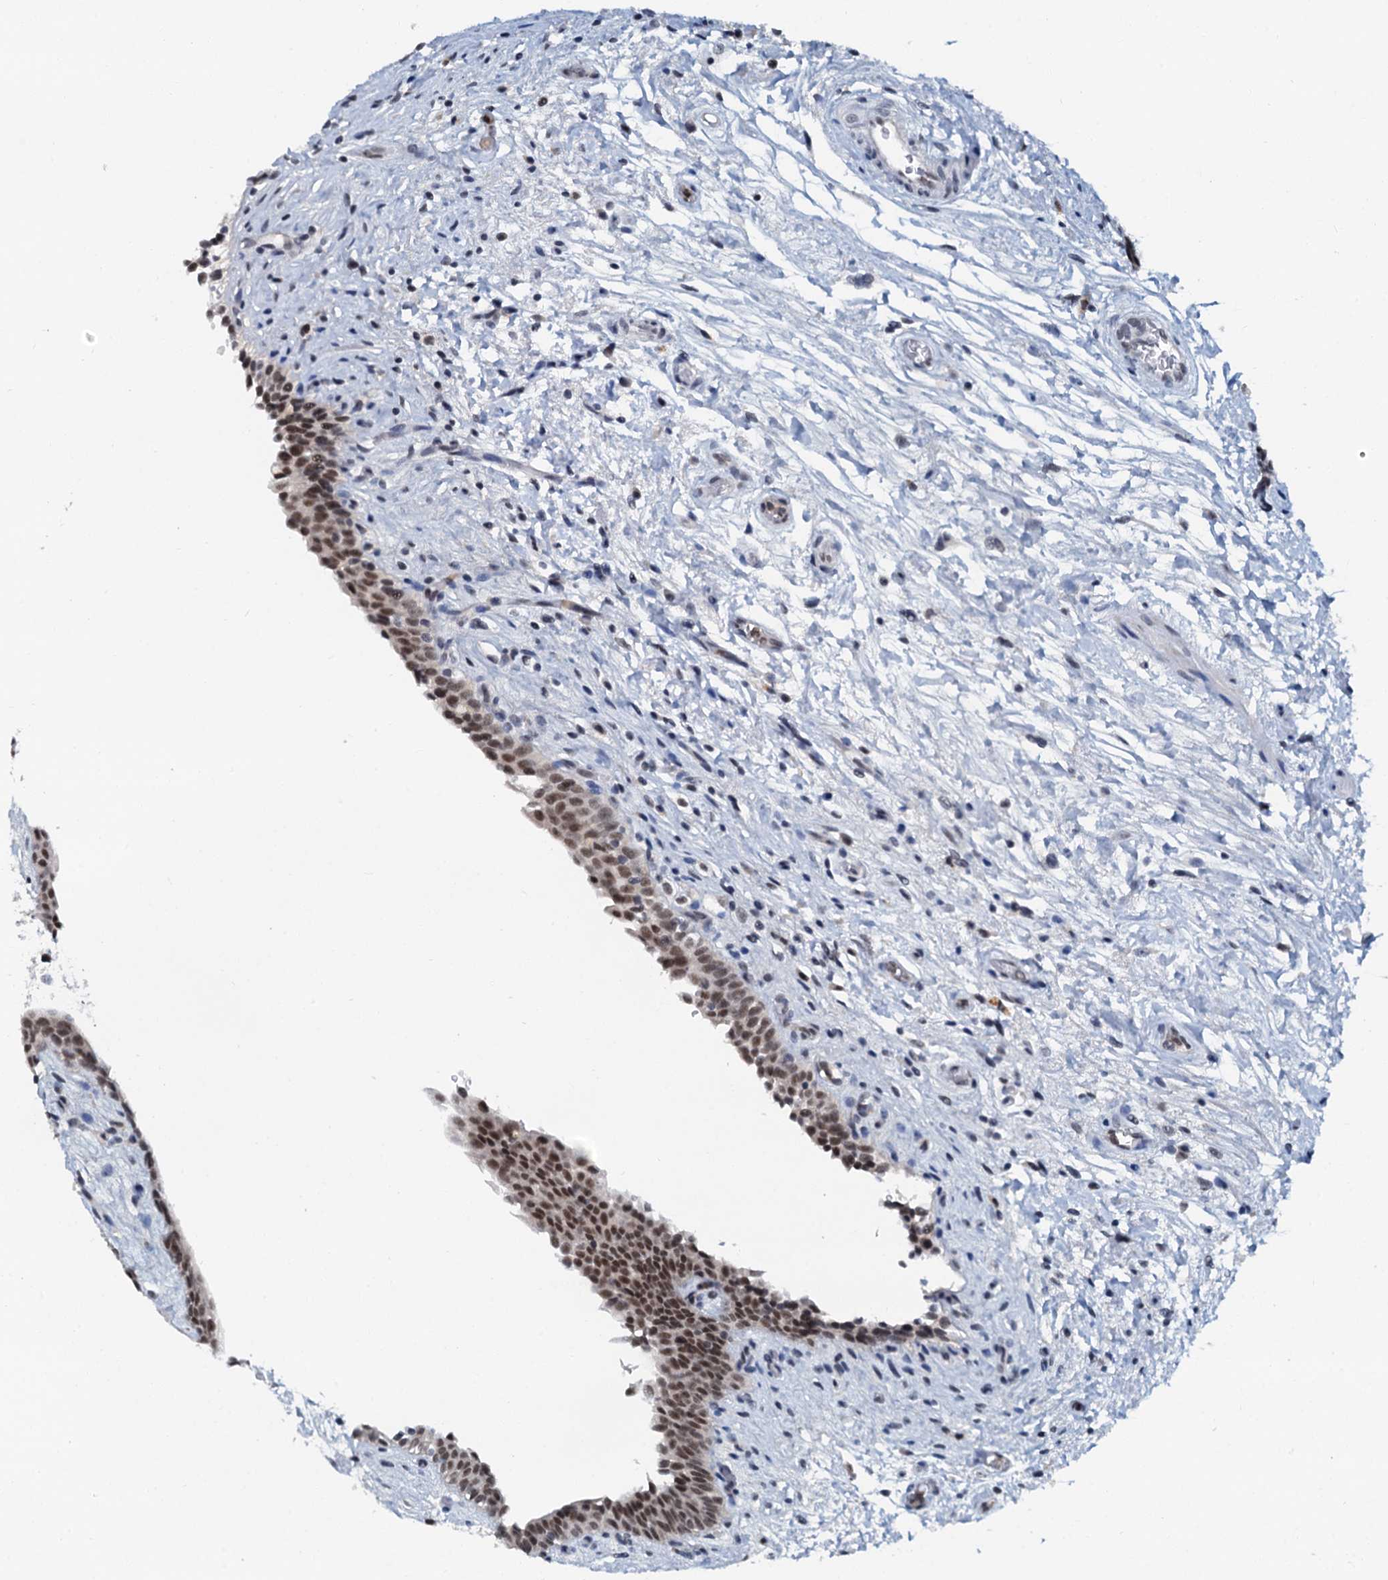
{"staining": {"intensity": "moderate", "quantity": ">75%", "location": "nuclear"}, "tissue": "urinary bladder", "cell_type": "Urothelial cells", "image_type": "normal", "snomed": [{"axis": "morphology", "description": "Normal tissue, NOS"}, {"axis": "topography", "description": "Urinary bladder"}], "caption": "The histopathology image exhibits staining of benign urinary bladder, revealing moderate nuclear protein positivity (brown color) within urothelial cells. (IHC, brightfield microscopy, high magnification).", "gene": "SNRPD1", "patient": {"sex": "male", "age": 83}}